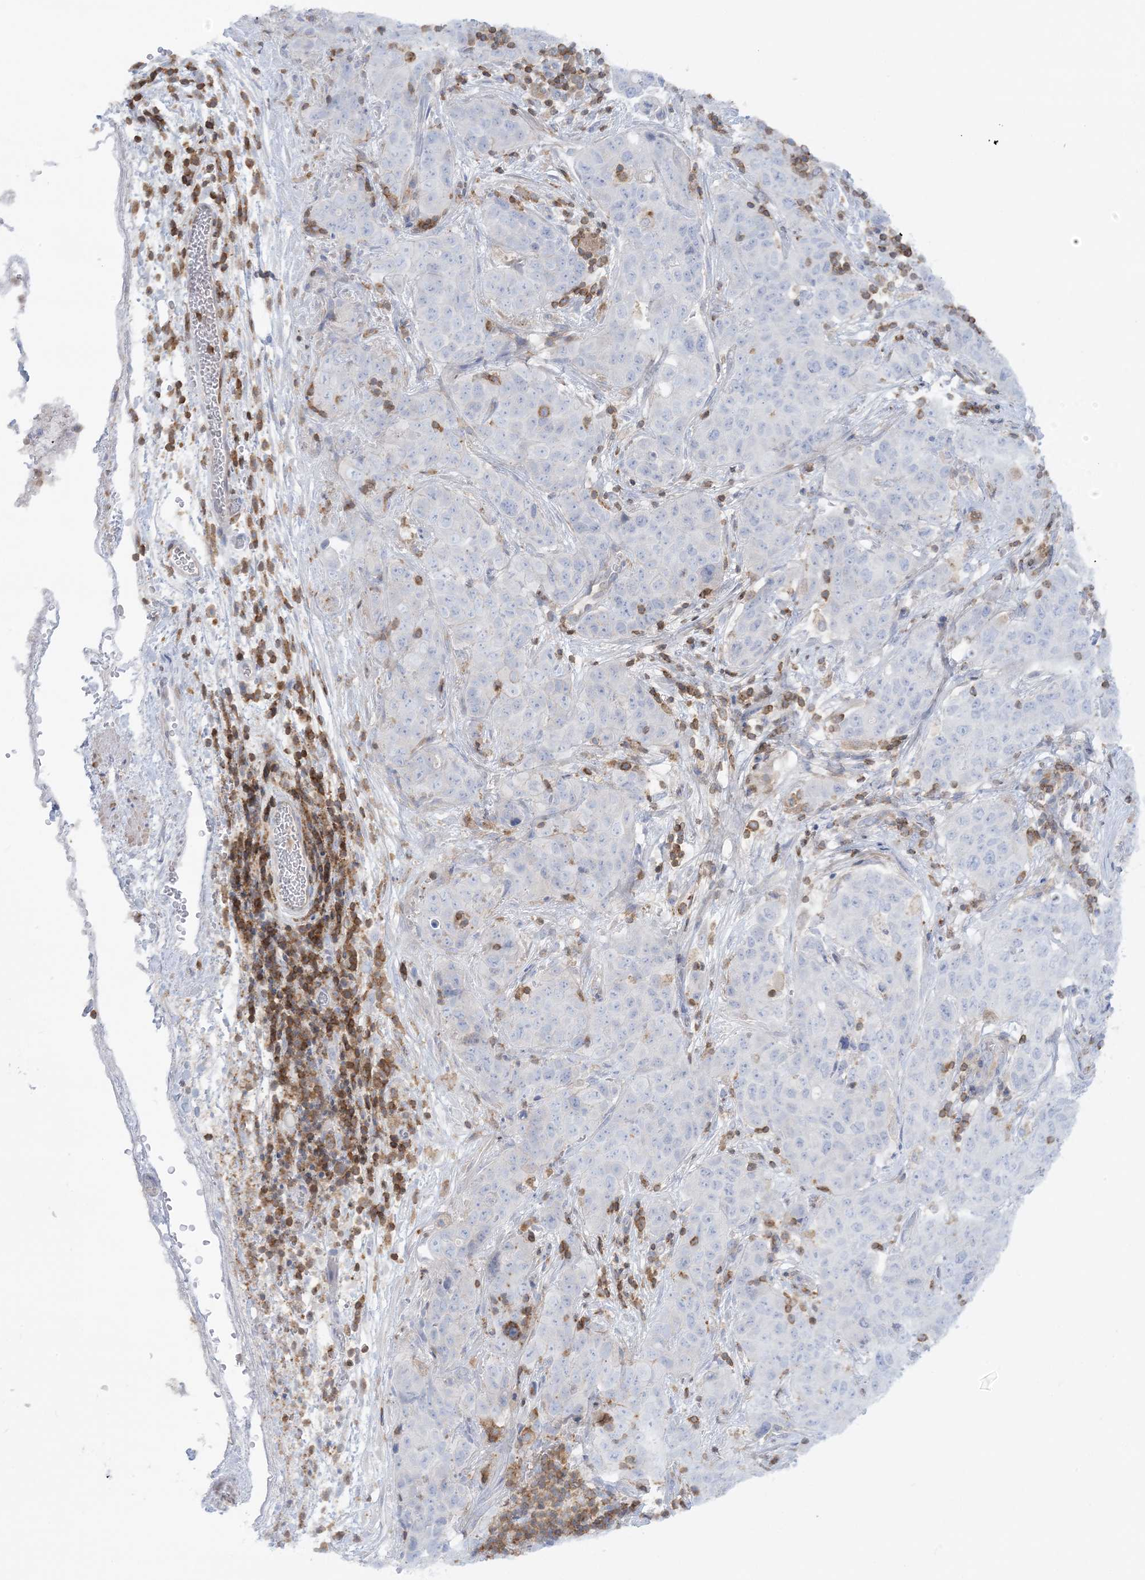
{"staining": {"intensity": "negative", "quantity": "none", "location": "none"}, "tissue": "stomach cancer", "cell_type": "Tumor cells", "image_type": "cancer", "snomed": [{"axis": "morphology", "description": "Normal tissue, NOS"}, {"axis": "morphology", "description": "Adenocarcinoma, NOS"}, {"axis": "topography", "description": "Lymph node"}, {"axis": "topography", "description": "Stomach"}], "caption": "This is an immunohistochemistry (IHC) micrograph of human stomach cancer (adenocarcinoma). There is no positivity in tumor cells.", "gene": "ARHGAP30", "patient": {"sex": "male", "age": 48}}